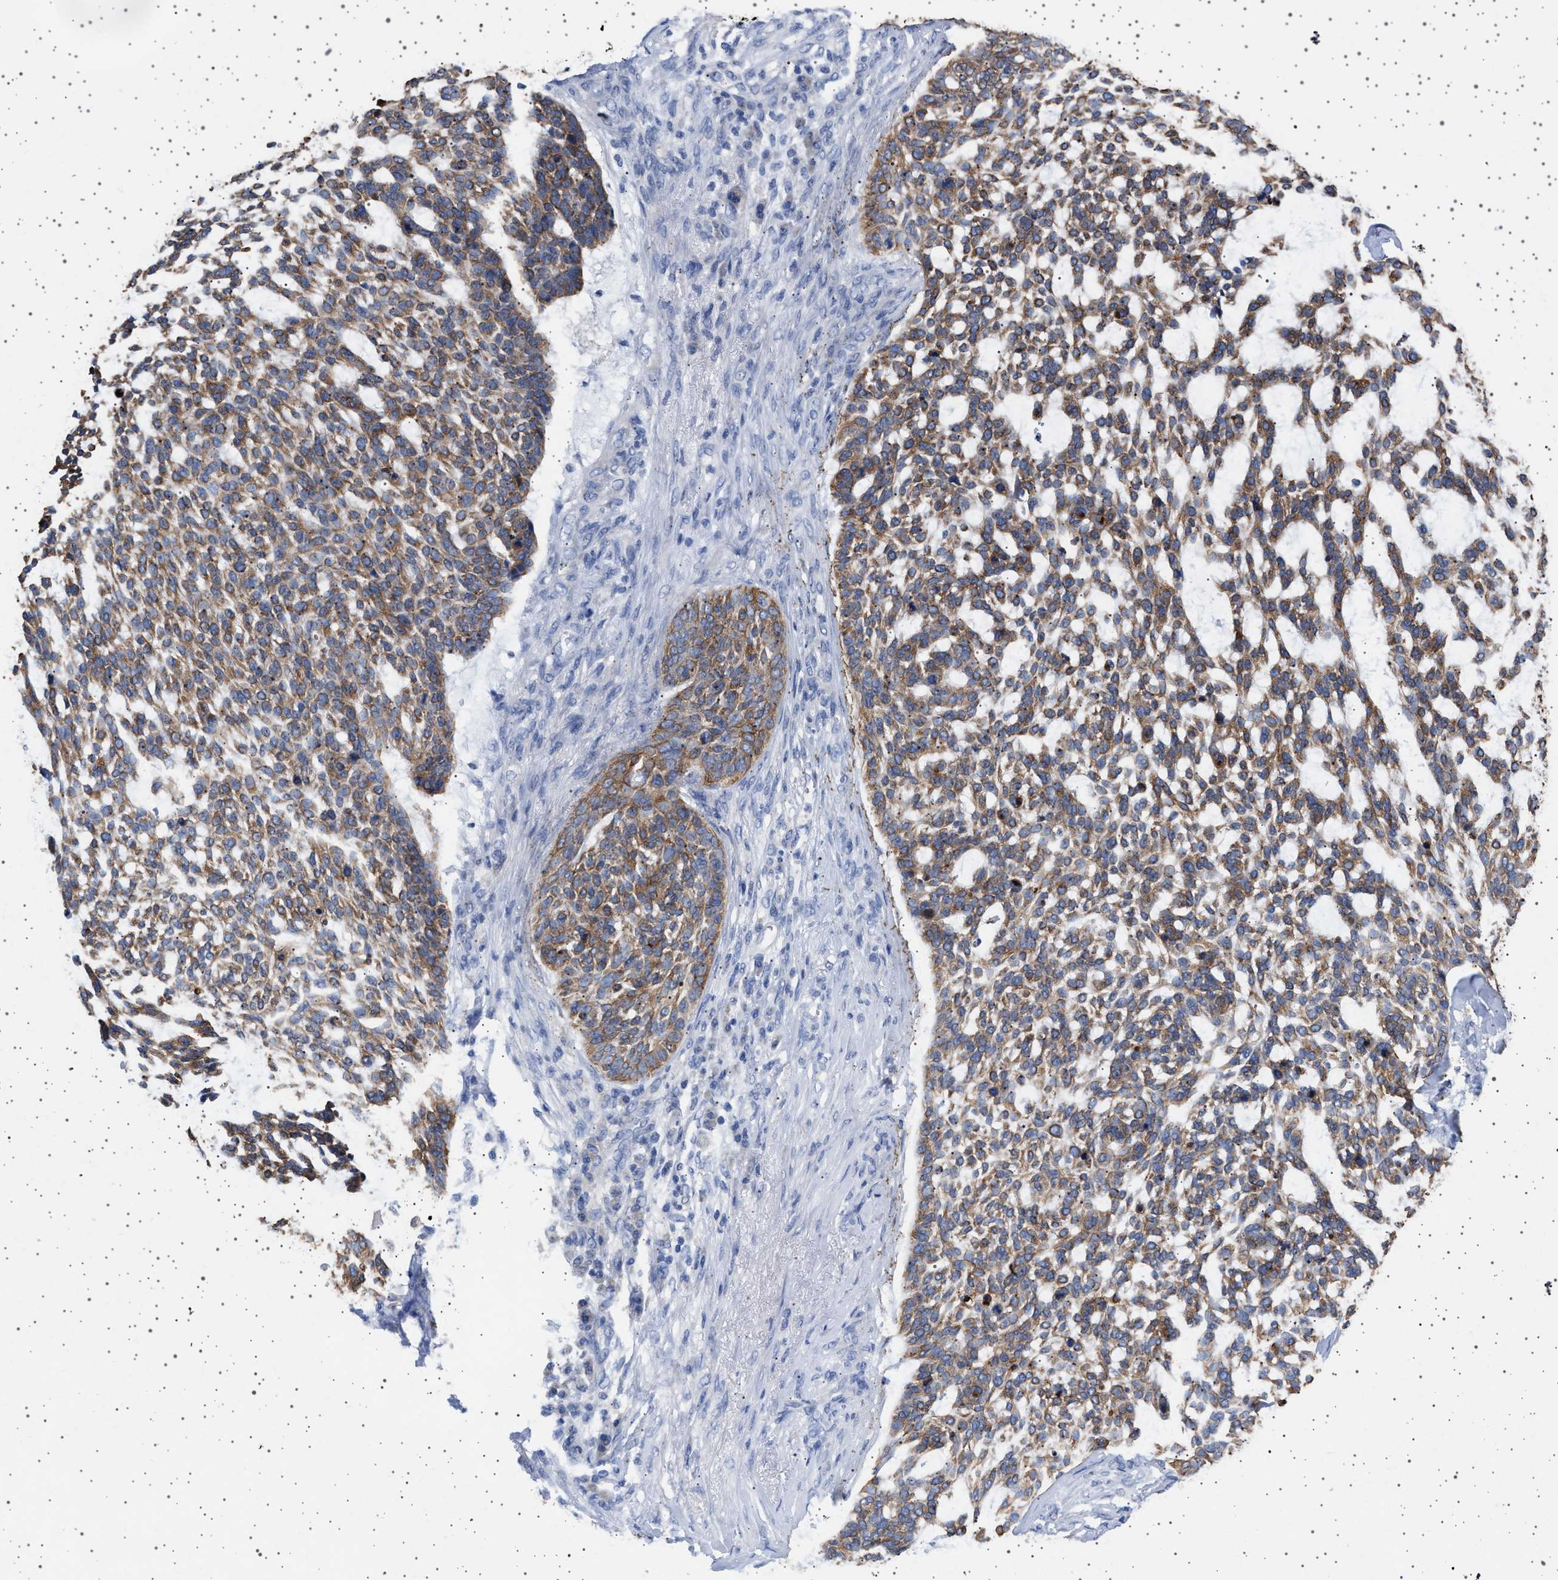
{"staining": {"intensity": "moderate", "quantity": ">75%", "location": "cytoplasmic/membranous"}, "tissue": "skin cancer", "cell_type": "Tumor cells", "image_type": "cancer", "snomed": [{"axis": "morphology", "description": "Basal cell carcinoma"}, {"axis": "topography", "description": "Skin"}], "caption": "The immunohistochemical stain highlights moderate cytoplasmic/membranous positivity in tumor cells of skin cancer (basal cell carcinoma) tissue.", "gene": "TRMT10B", "patient": {"sex": "female", "age": 64}}